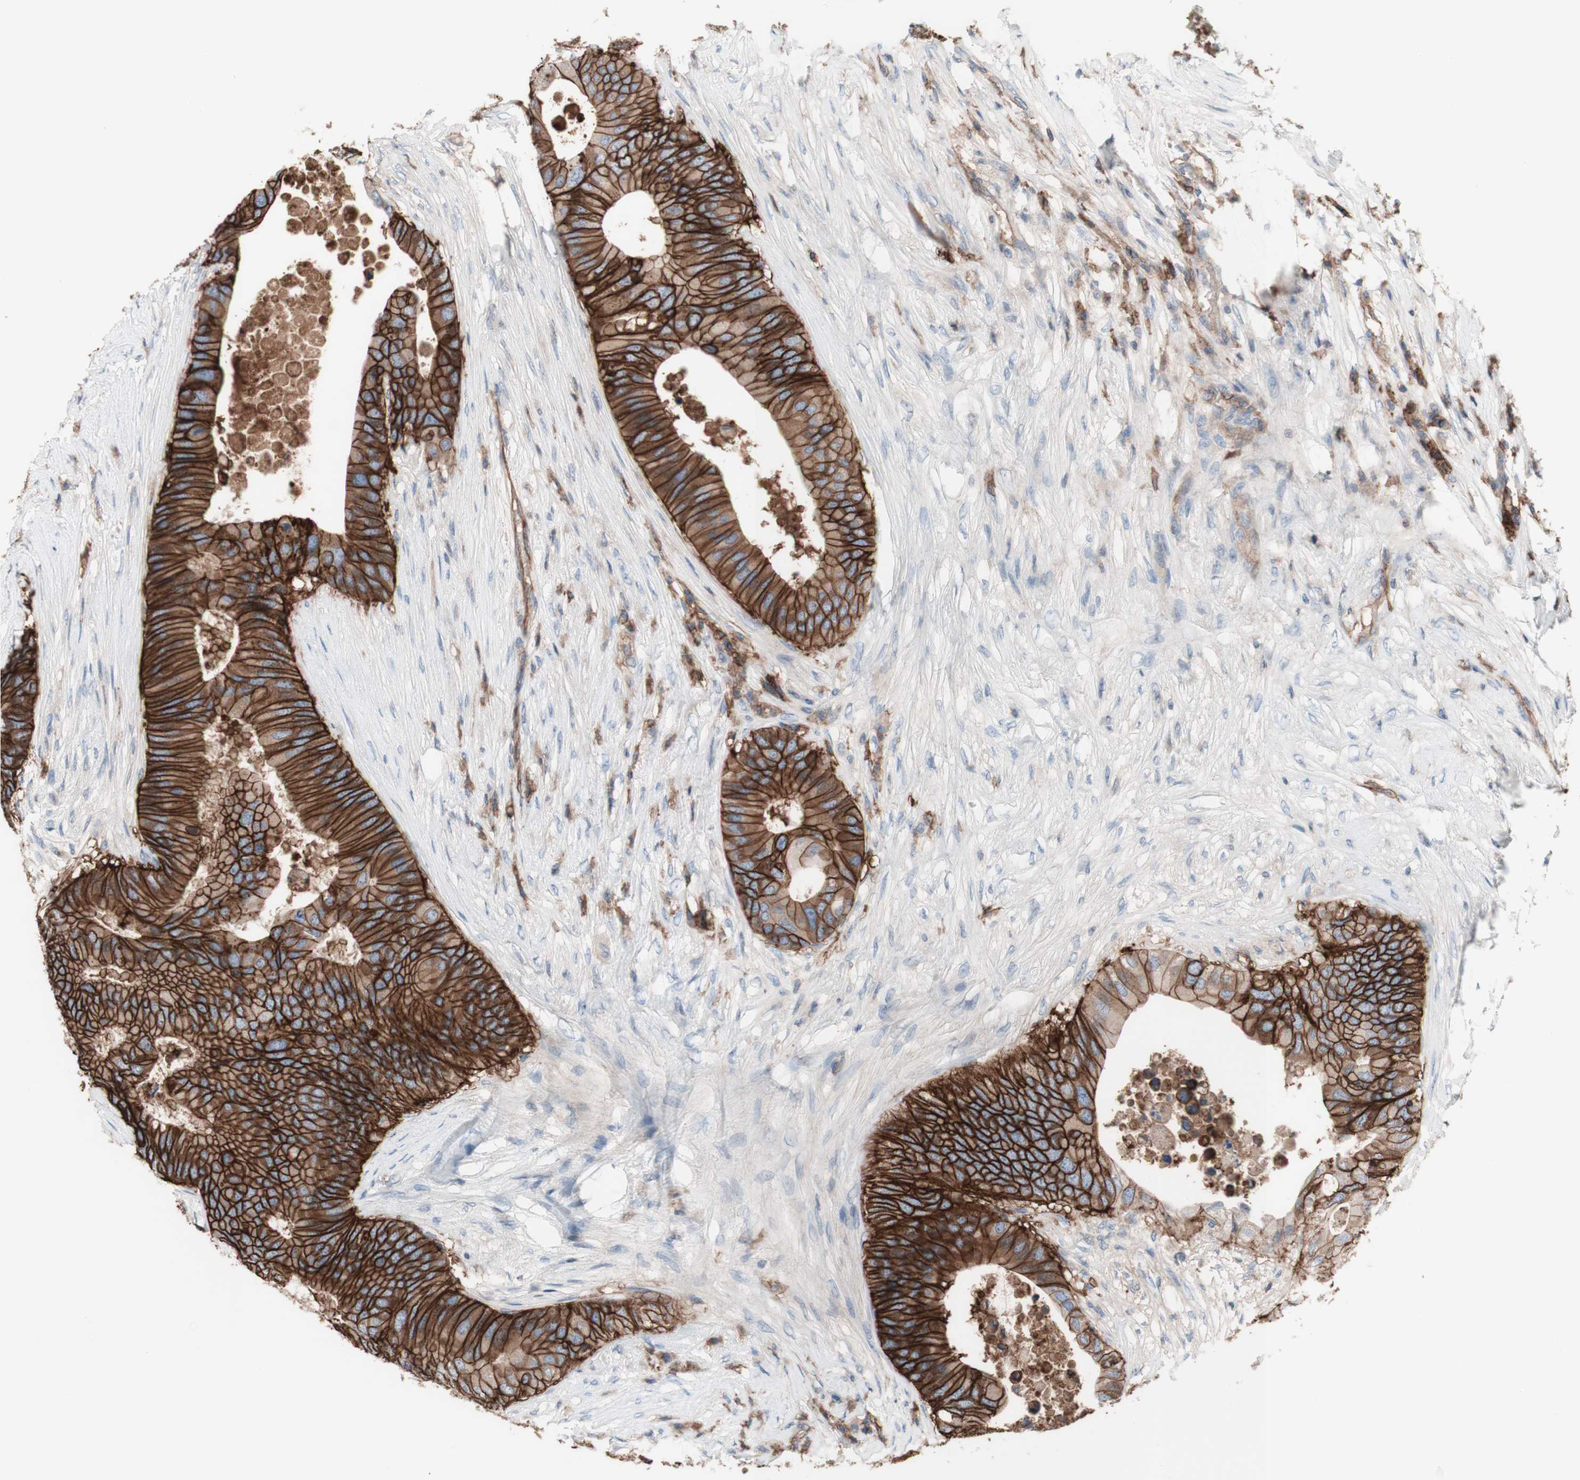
{"staining": {"intensity": "strong", "quantity": ">75%", "location": "cytoplasmic/membranous"}, "tissue": "colorectal cancer", "cell_type": "Tumor cells", "image_type": "cancer", "snomed": [{"axis": "morphology", "description": "Adenocarcinoma, NOS"}, {"axis": "topography", "description": "Colon"}], "caption": "About >75% of tumor cells in human colorectal cancer (adenocarcinoma) exhibit strong cytoplasmic/membranous protein positivity as visualized by brown immunohistochemical staining.", "gene": "CD46", "patient": {"sex": "male", "age": 71}}